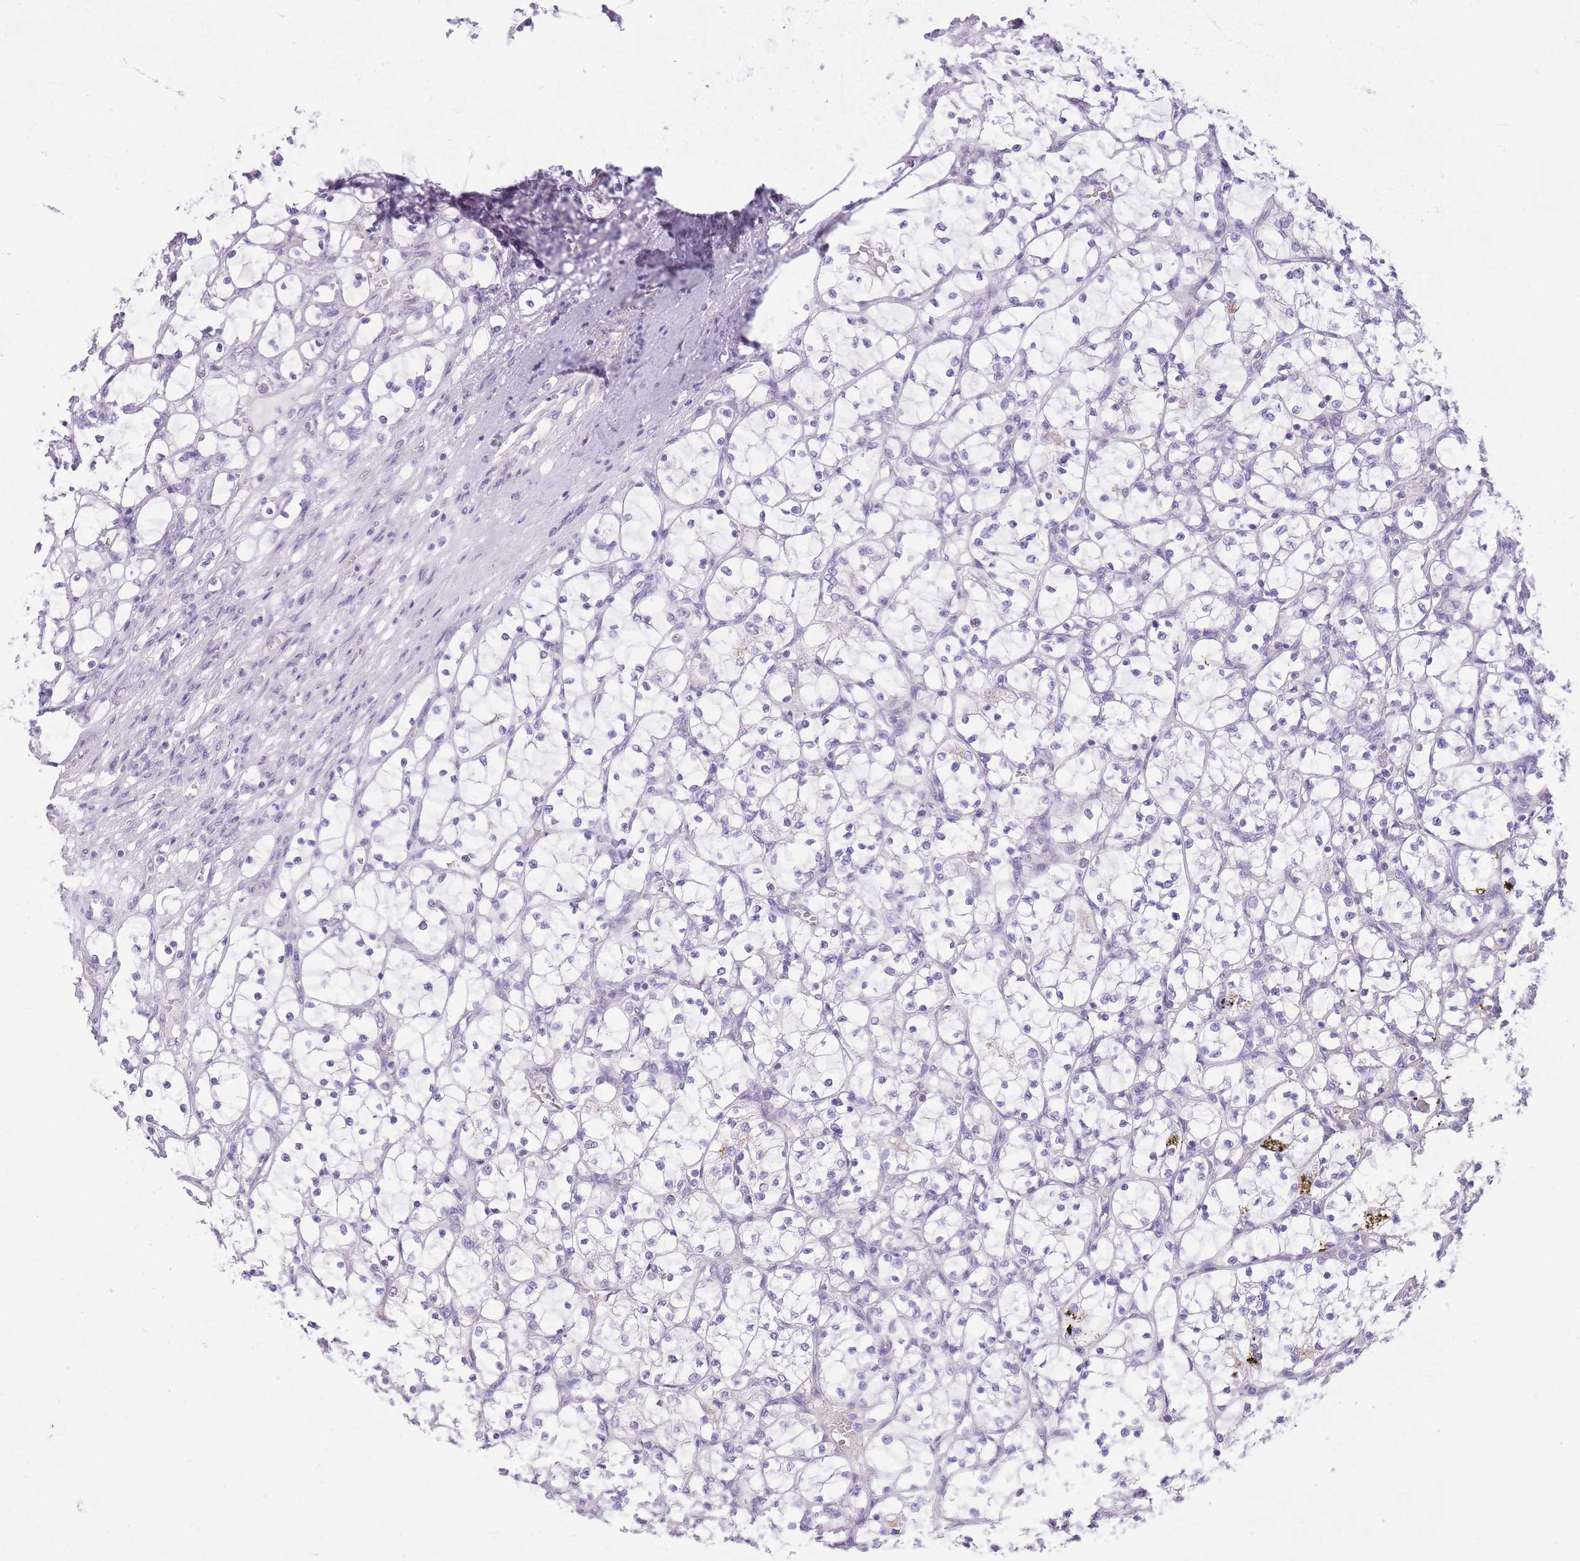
{"staining": {"intensity": "negative", "quantity": "none", "location": "none"}, "tissue": "renal cancer", "cell_type": "Tumor cells", "image_type": "cancer", "snomed": [{"axis": "morphology", "description": "Adenocarcinoma, NOS"}, {"axis": "topography", "description": "Kidney"}], "caption": "The IHC photomicrograph has no significant expression in tumor cells of renal adenocarcinoma tissue.", "gene": "WDR70", "patient": {"sex": "female", "age": 69}}